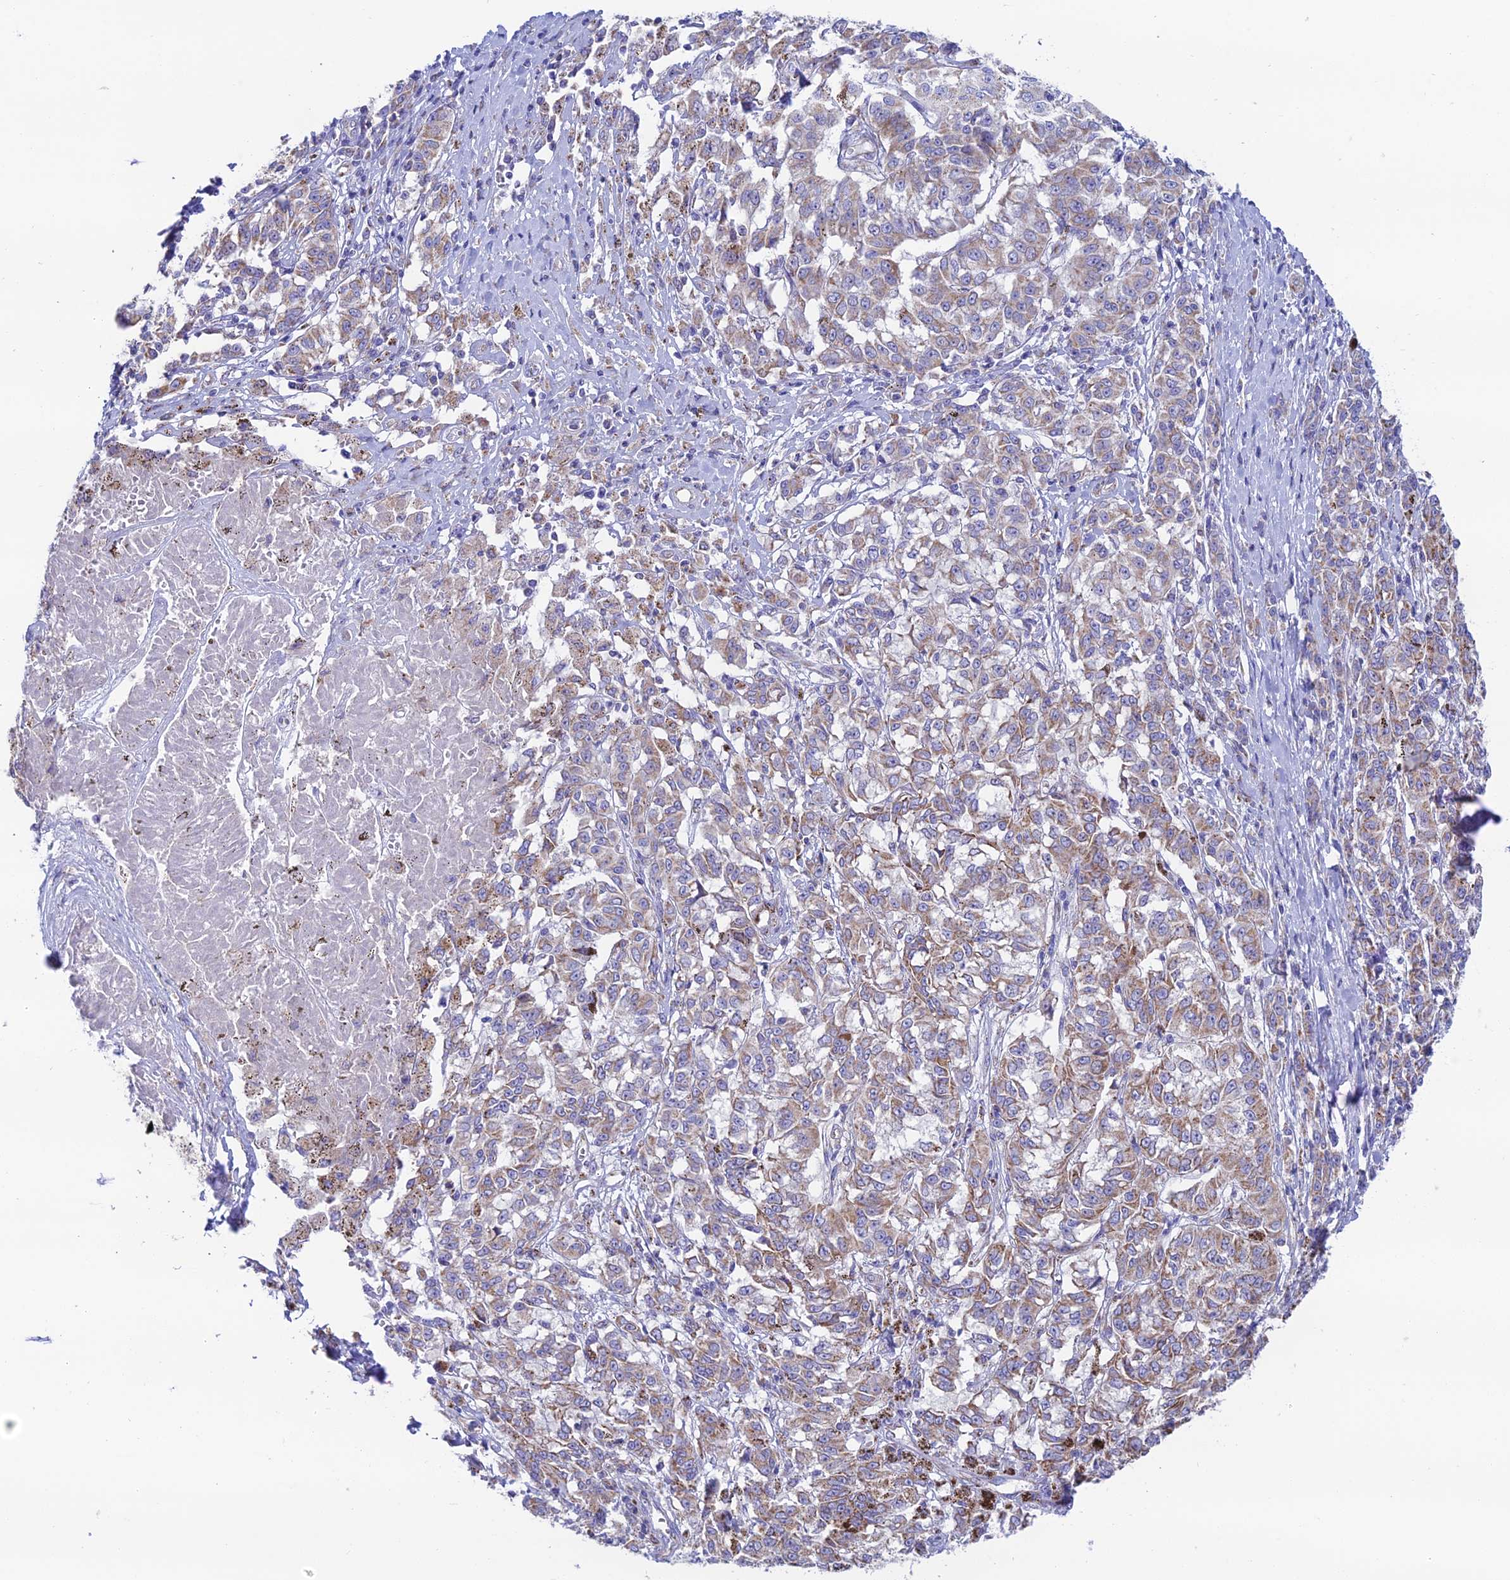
{"staining": {"intensity": "moderate", "quantity": "25%-75%", "location": "cytoplasmic/membranous"}, "tissue": "melanoma", "cell_type": "Tumor cells", "image_type": "cancer", "snomed": [{"axis": "morphology", "description": "Malignant melanoma, NOS"}, {"axis": "topography", "description": "Skin"}], "caption": "Immunohistochemistry (IHC) staining of melanoma, which displays medium levels of moderate cytoplasmic/membranous positivity in about 25%-75% of tumor cells indicating moderate cytoplasmic/membranous protein expression. The staining was performed using DAB (brown) for protein detection and nuclei were counterstained in hematoxylin (blue).", "gene": "HSDL2", "patient": {"sex": "female", "age": 72}}